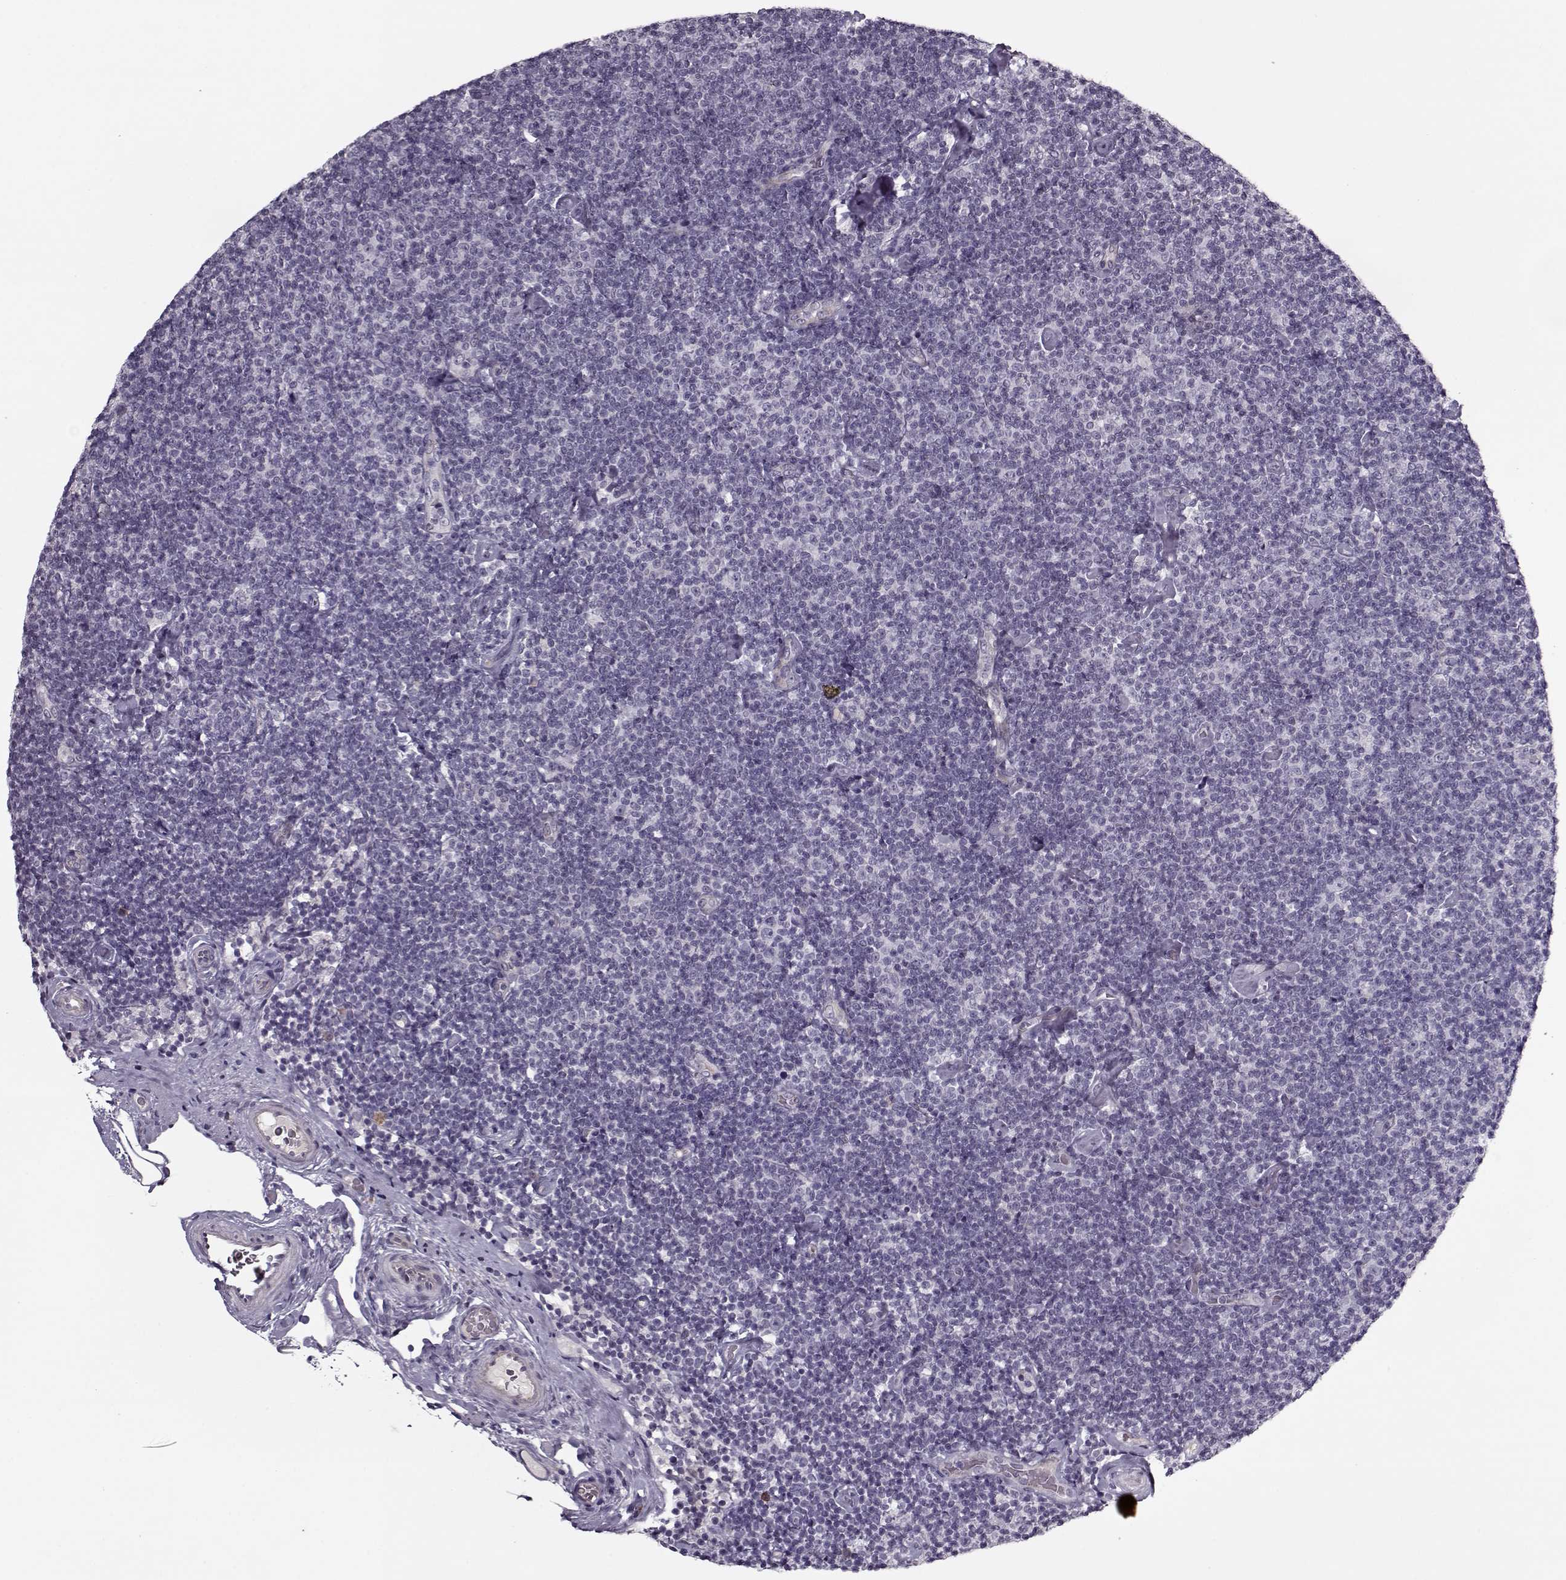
{"staining": {"intensity": "negative", "quantity": "none", "location": "none"}, "tissue": "lymphoma", "cell_type": "Tumor cells", "image_type": "cancer", "snomed": [{"axis": "morphology", "description": "Malignant lymphoma, non-Hodgkin's type, Low grade"}, {"axis": "topography", "description": "Lymph node"}], "caption": "Immunohistochemistry image of lymphoma stained for a protein (brown), which reveals no staining in tumor cells.", "gene": "KRT9", "patient": {"sex": "male", "age": 81}}